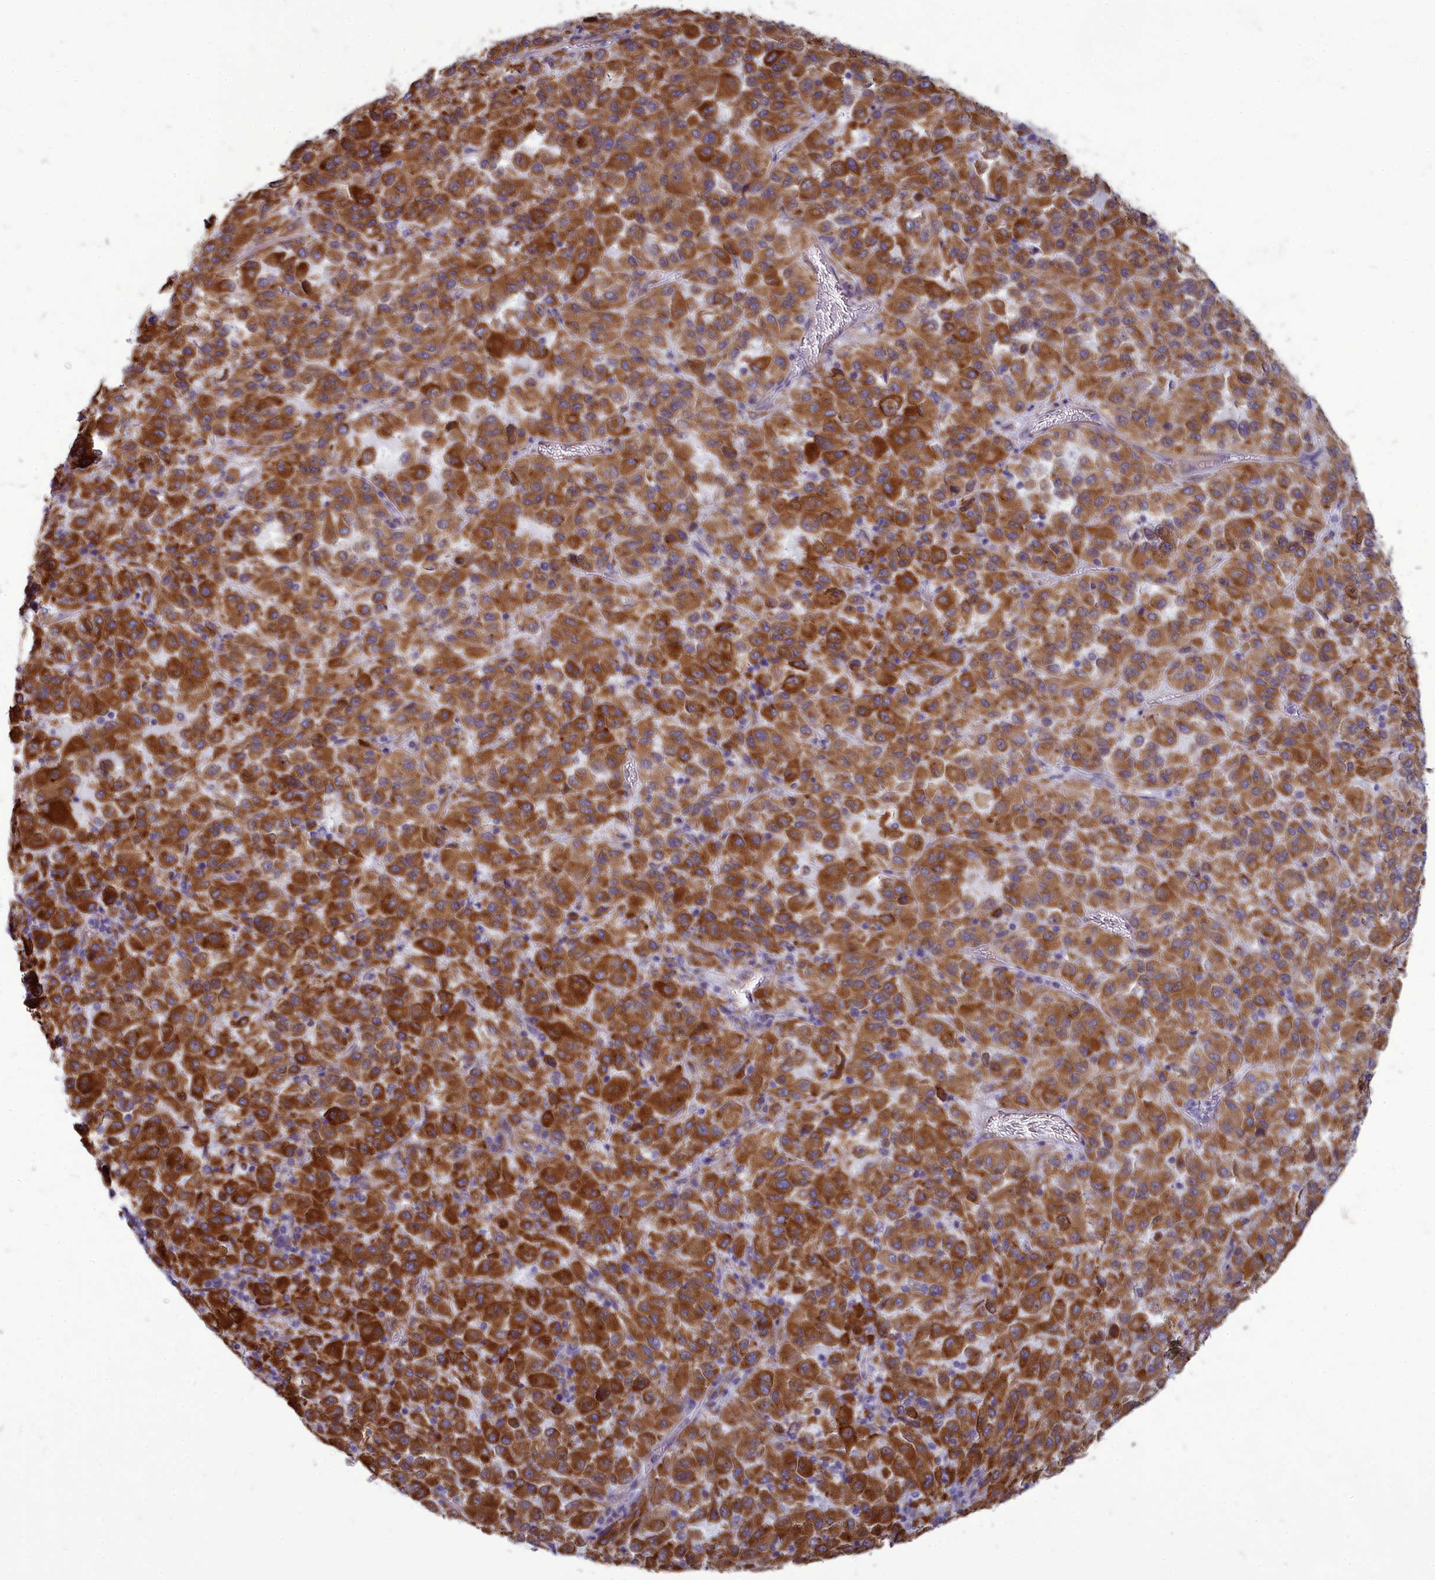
{"staining": {"intensity": "strong", "quantity": ">75%", "location": "cytoplasmic/membranous"}, "tissue": "melanoma", "cell_type": "Tumor cells", "image_type": "cancer", "snomed": [{"axis": "morphology", "description": "Malignant melanoma, Metastatic site"}, {"axis": "topography", "description": "Lung"}], "caption": "Protein staining demonstrates strong cytoplasmic/membranous staining in about >75% of tumor cells in malignant melanoma (metastatic site).", "gene": "CENATAC", "patient": {"sex": "male", "age": 64}}